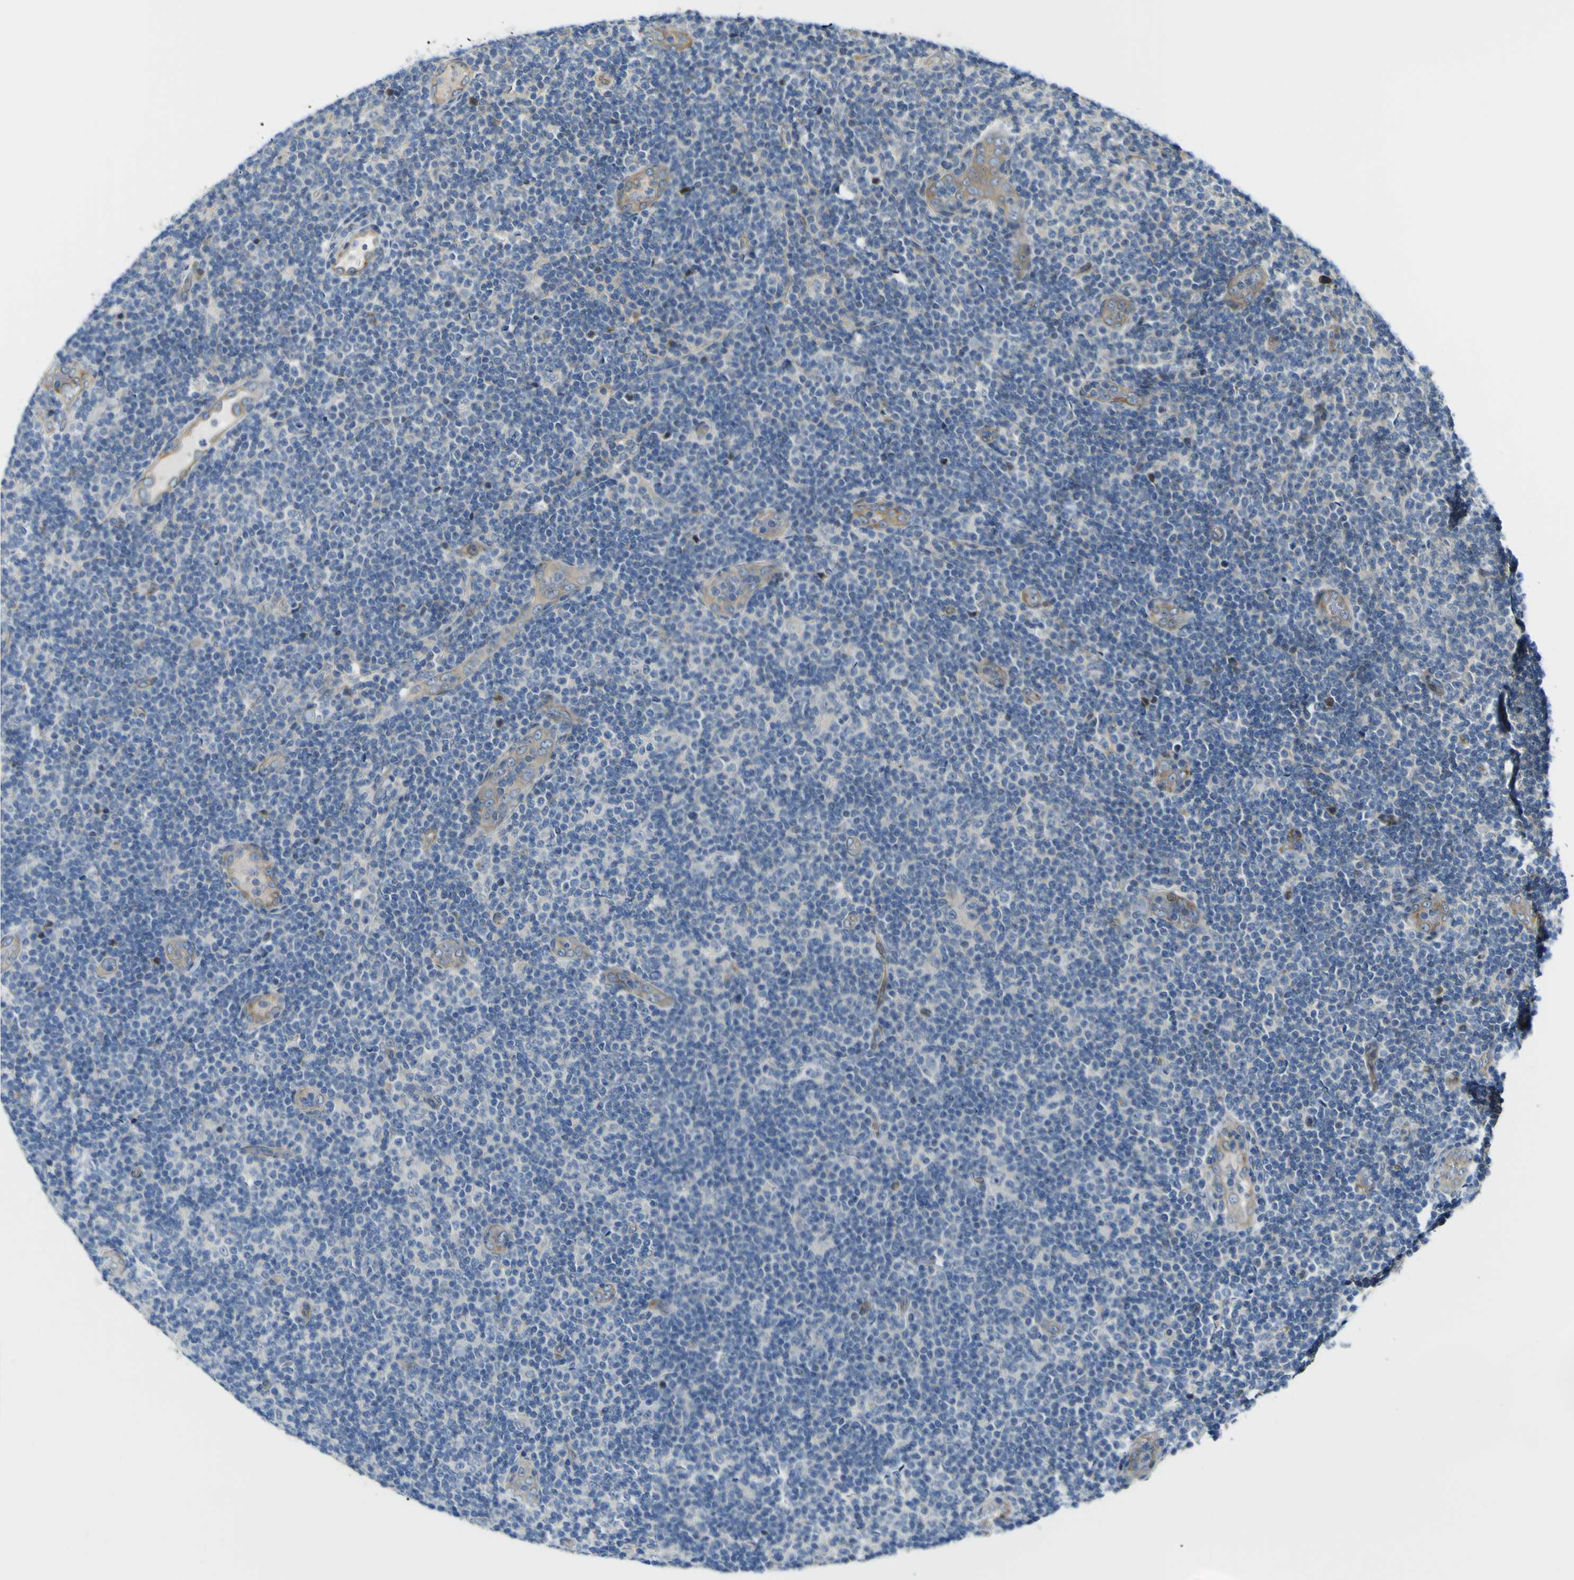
{"staining": {"intensity": "weak", "quantity": "<25%", "location": "cytoplasmic/membranous"}, "tissue": "lymphoma", "cell_type": "Tumor cells", "image_type": "cancer", "snomed": [{"axis": "morphology", "description": "Malignant lymphoma, non-Hodgkin's type, Low grade"}, {"axis": "topography", "description": "Lymph node"}], "caption": "Human lymphoma stained for a protein using immunohistochemistry reveals no positivity in tumor cells.", "gene": "KDM7A", "patient": {"sex": "male", "age": 83}}